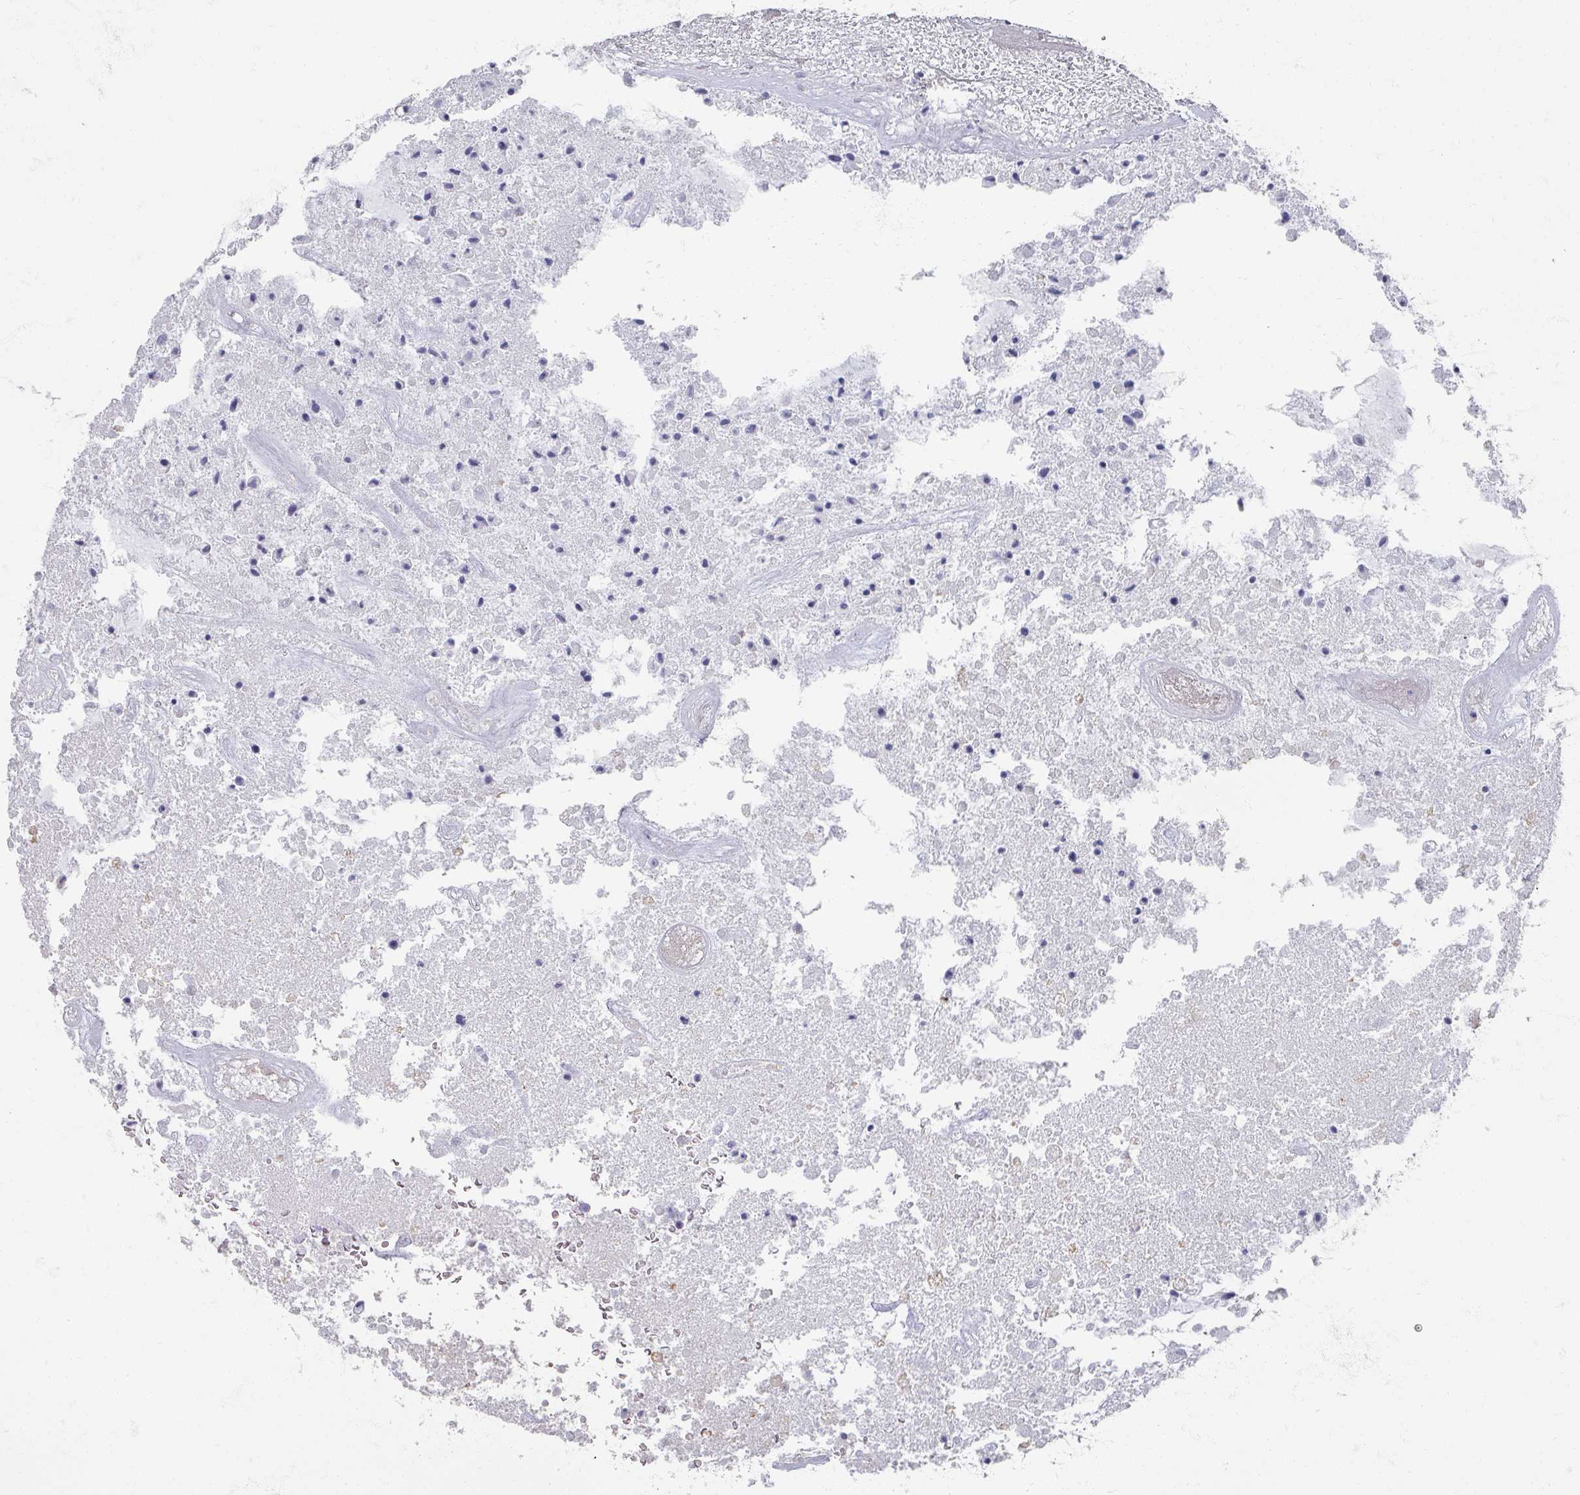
{"staining": {"intensity": "negative", "quantity": "none", "location": "none"}, "tissue": "glioma", "cell_type": "Tumor cells", "image_type": "cancer", "snomed": [{"axis": "morphology", "description": "Glioma, malignant, High grade"}, {"axis": "topography", "description": "Brain"}], "caption": "There is no significant expression in tumor cells of malignant high-grade glioma.", "gene": "OMG", "patient": {"sex": "male", "age": 47}}